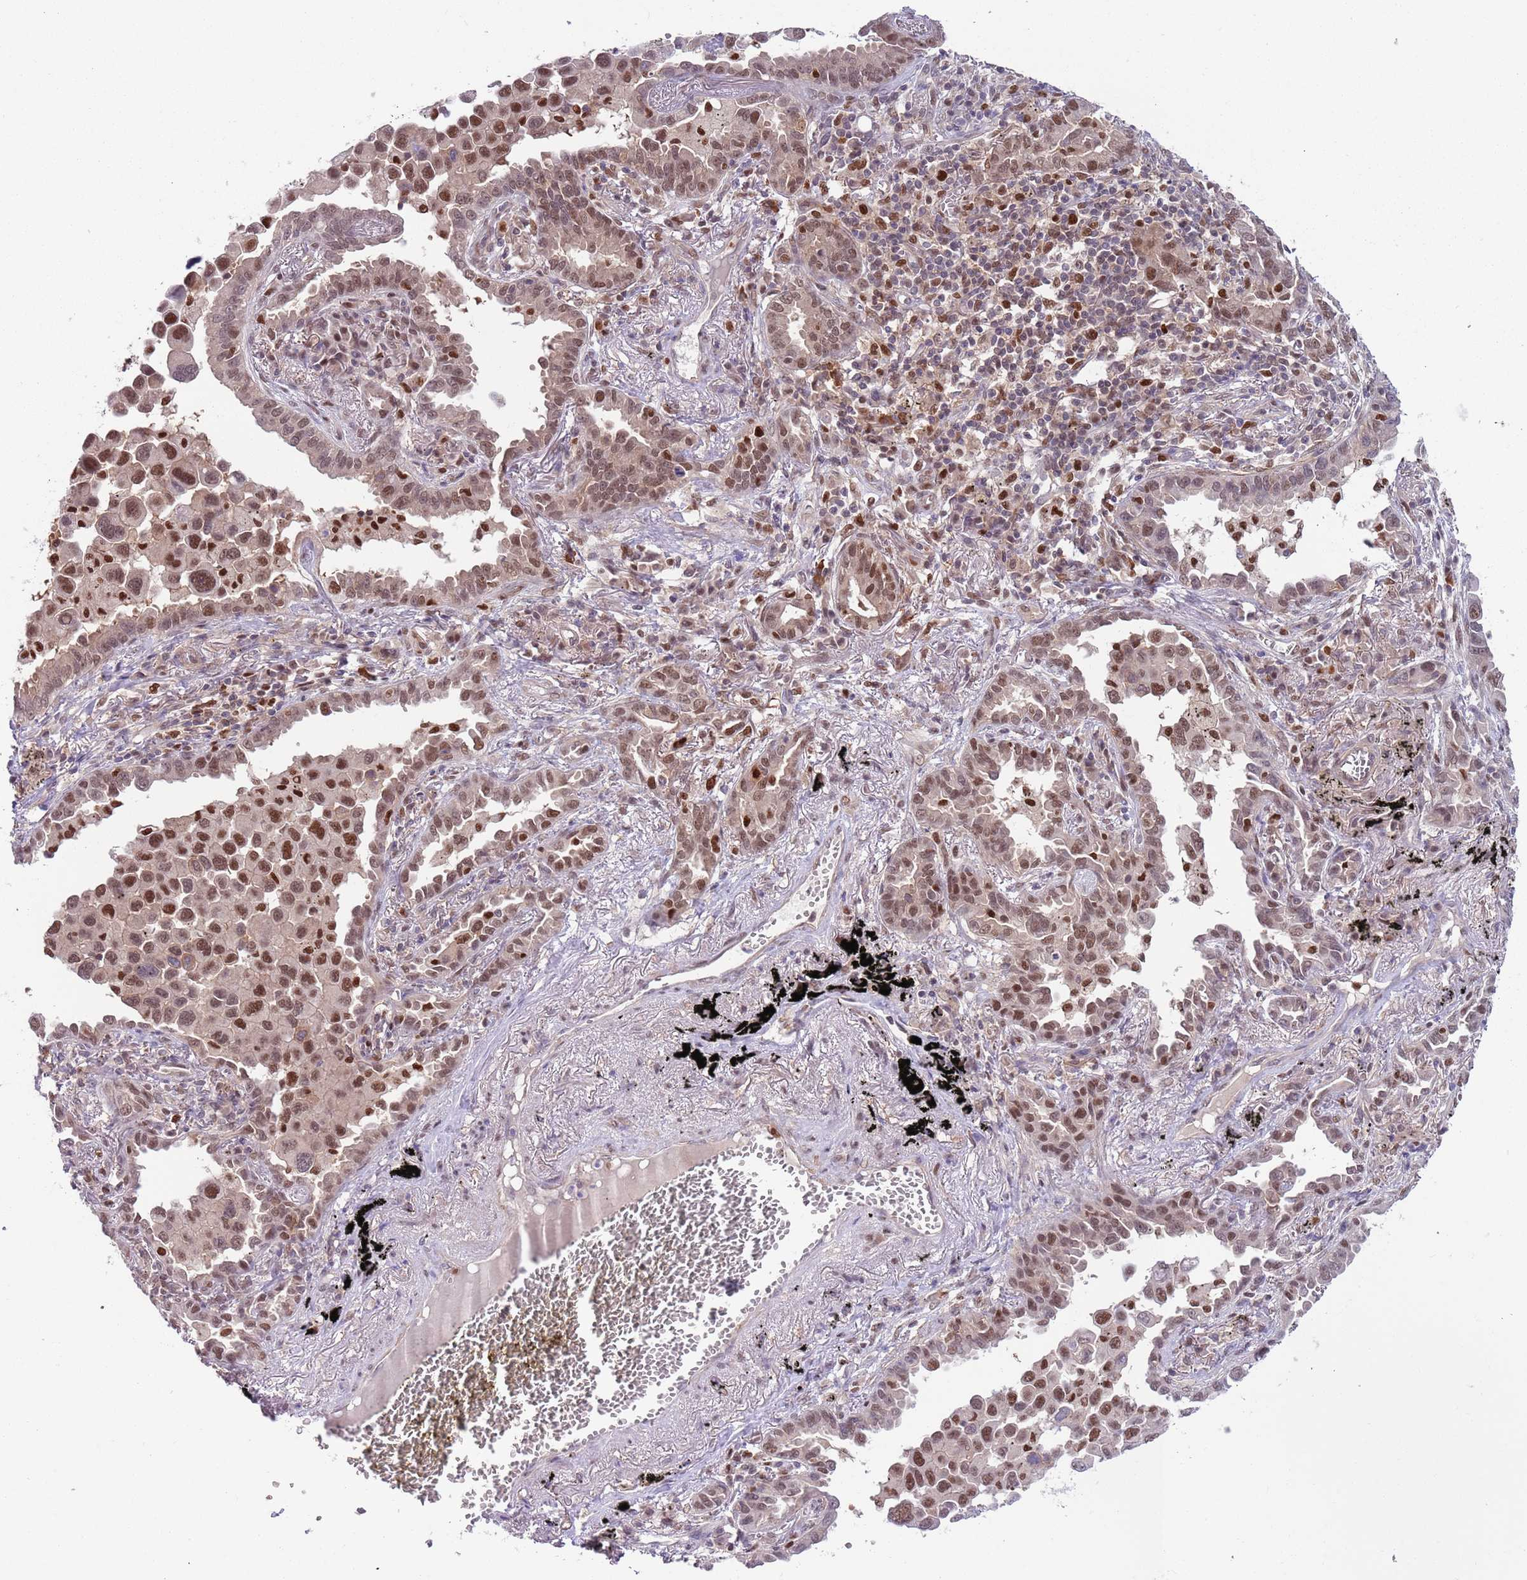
{"staining": {"intensity": "moderate", "quantity": ">75%", "location": "nuclear"}, "tissue": "lung cancer", "cell_type": "Tumor cells", "image_type": "cancer", "snomed": [{"axis": "morphology", "description": "Adenocarcinoma, NOS"}, {"axis": "topography", "description": "Lung"}], "caption": "Adenocarcinoma (lung) stained with a brown dye displays moderate nuclear positive expression in about >75% of tumor cells.", "gene": "RMND5B", "patient": {"sex": "male", "age": 67}}